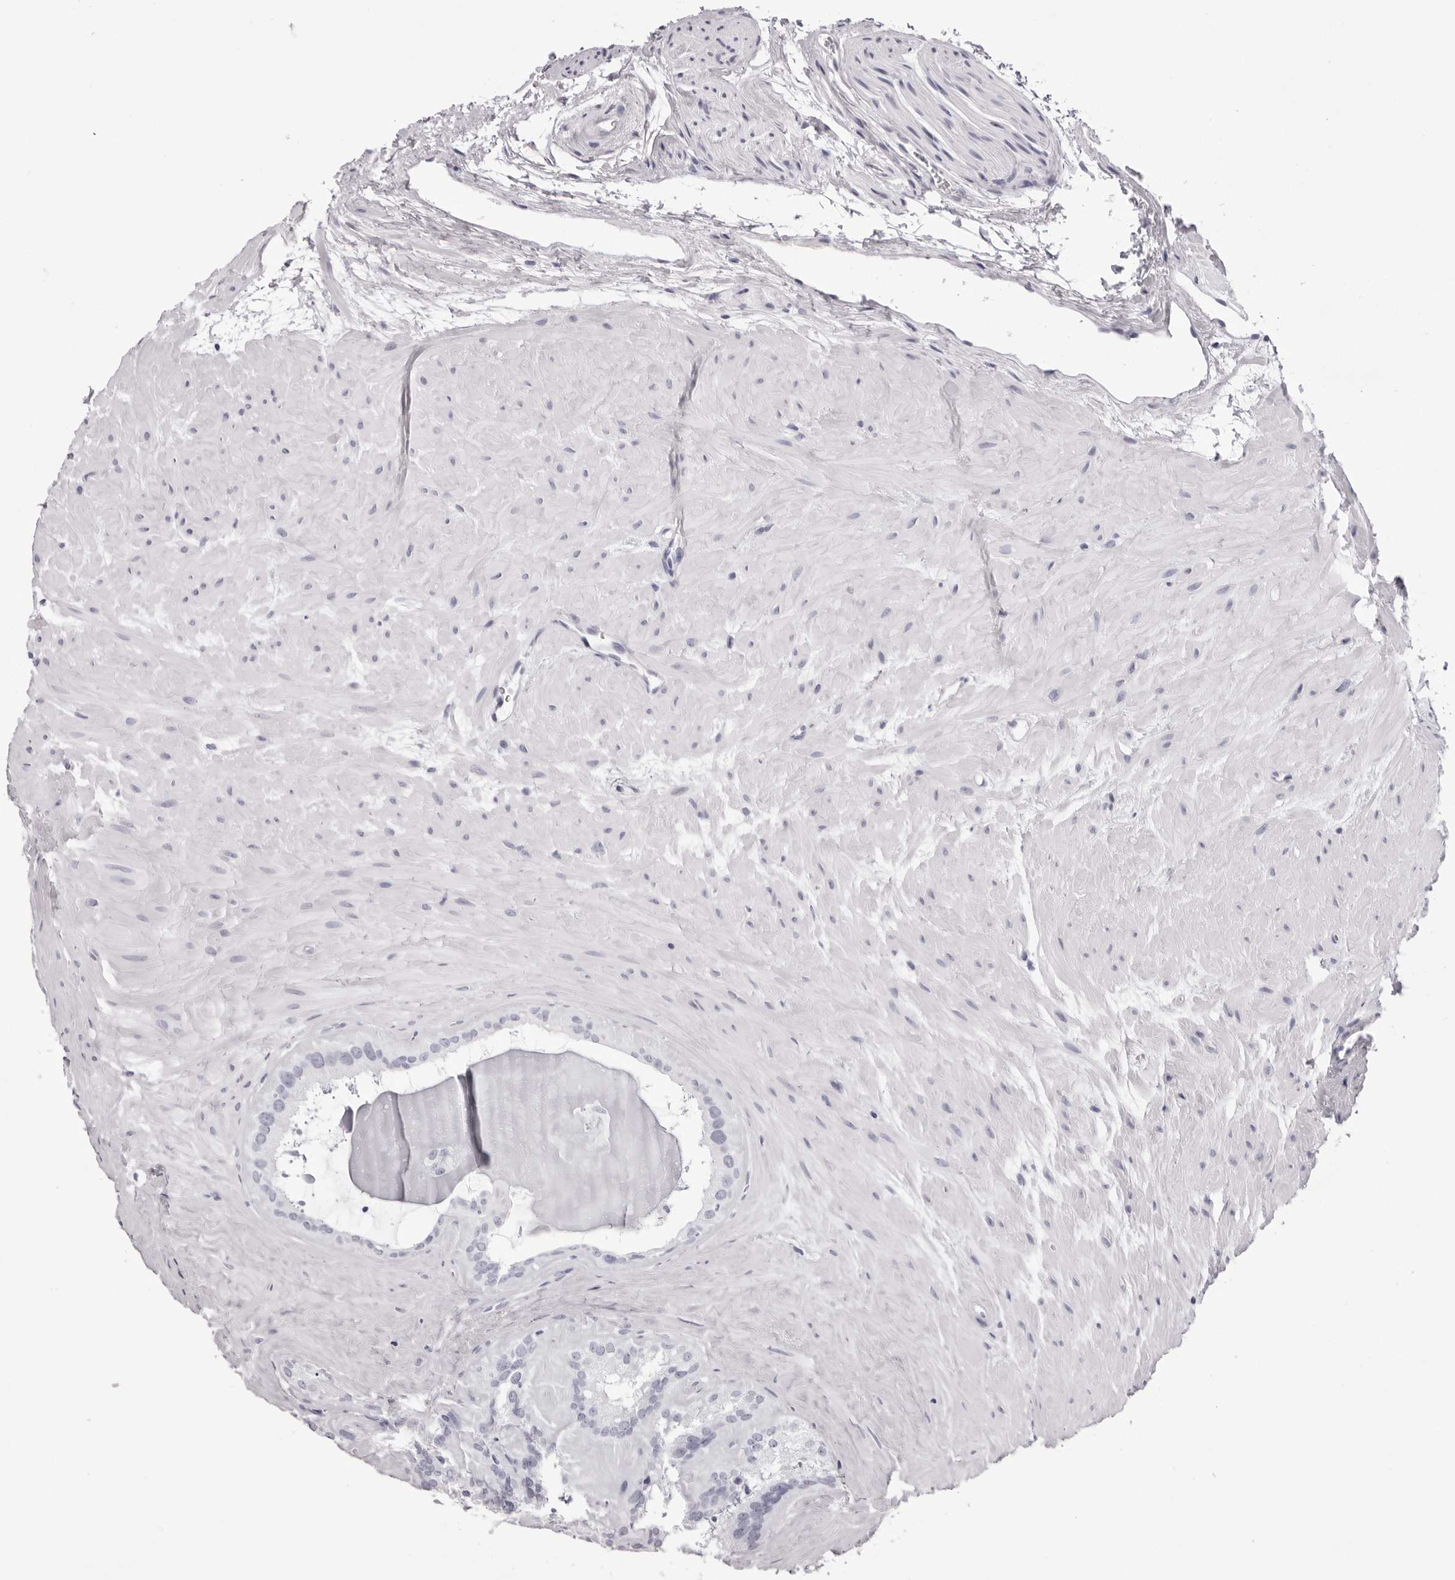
{"staining": {"intensity": "negative", "quantity": "none", "location": "none"}, "tissue": "seminal vesicle", "cell_type": "Glandular cells", "image_type": "normal", "snomed": [{"axis": "morphology", "description": "Normal tissue, NOS"}, {"axis": "topography", "description": "Prostate"}, {"axis": "topography", "description": "Seminal veicle"}], "caption": "Seminal vesicle was stained to show a protein in brown. There is no significant expression in glandular cells. (DAB immunohistochemistry, high magnification).", "gene": "TMOD4", "patient": {"sex": "male", "age": 59}}